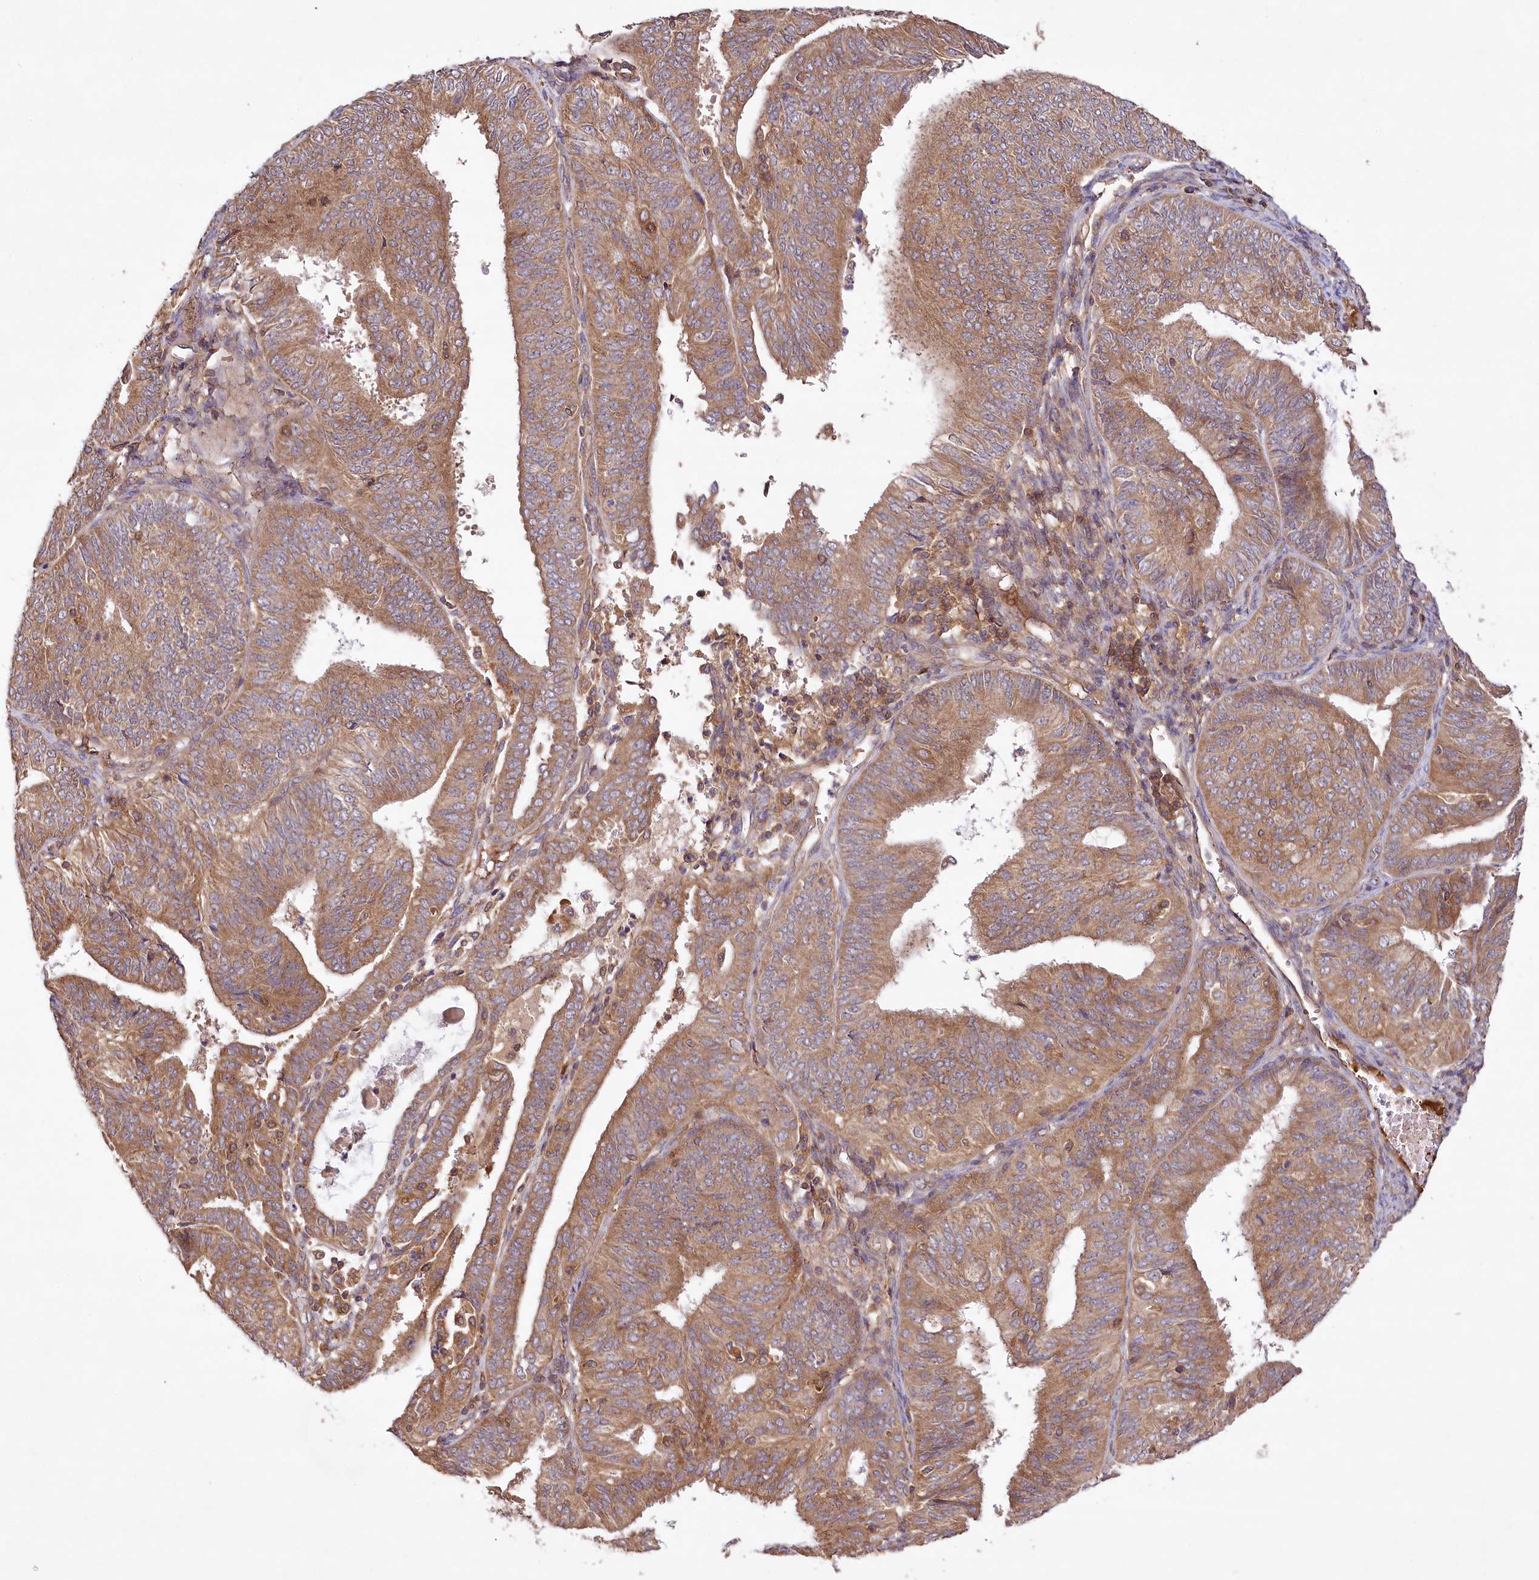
{"staining": {"intensity": "moderate", "quantity": ">75%", "location": "cytoplasmic/membranous"}, "tissue": "endometrial cancer", "cell_type": "Tumor cells", "image_type": "cancer", "snomed": [{"axis": "morphology", "description": "Adenocarcinoma, NOS"}, {"axis": "topography", "description": "Endometrium"}], "caption": "High-power microscopy captured an IHC micrograph of adenocarcinoma (endometrial), revealing moderate cytoplasmic/membranous expression in approximately >75% of tumor cells.", "gene": "LSS", "patient": {"sex": "female", "age": 58}}